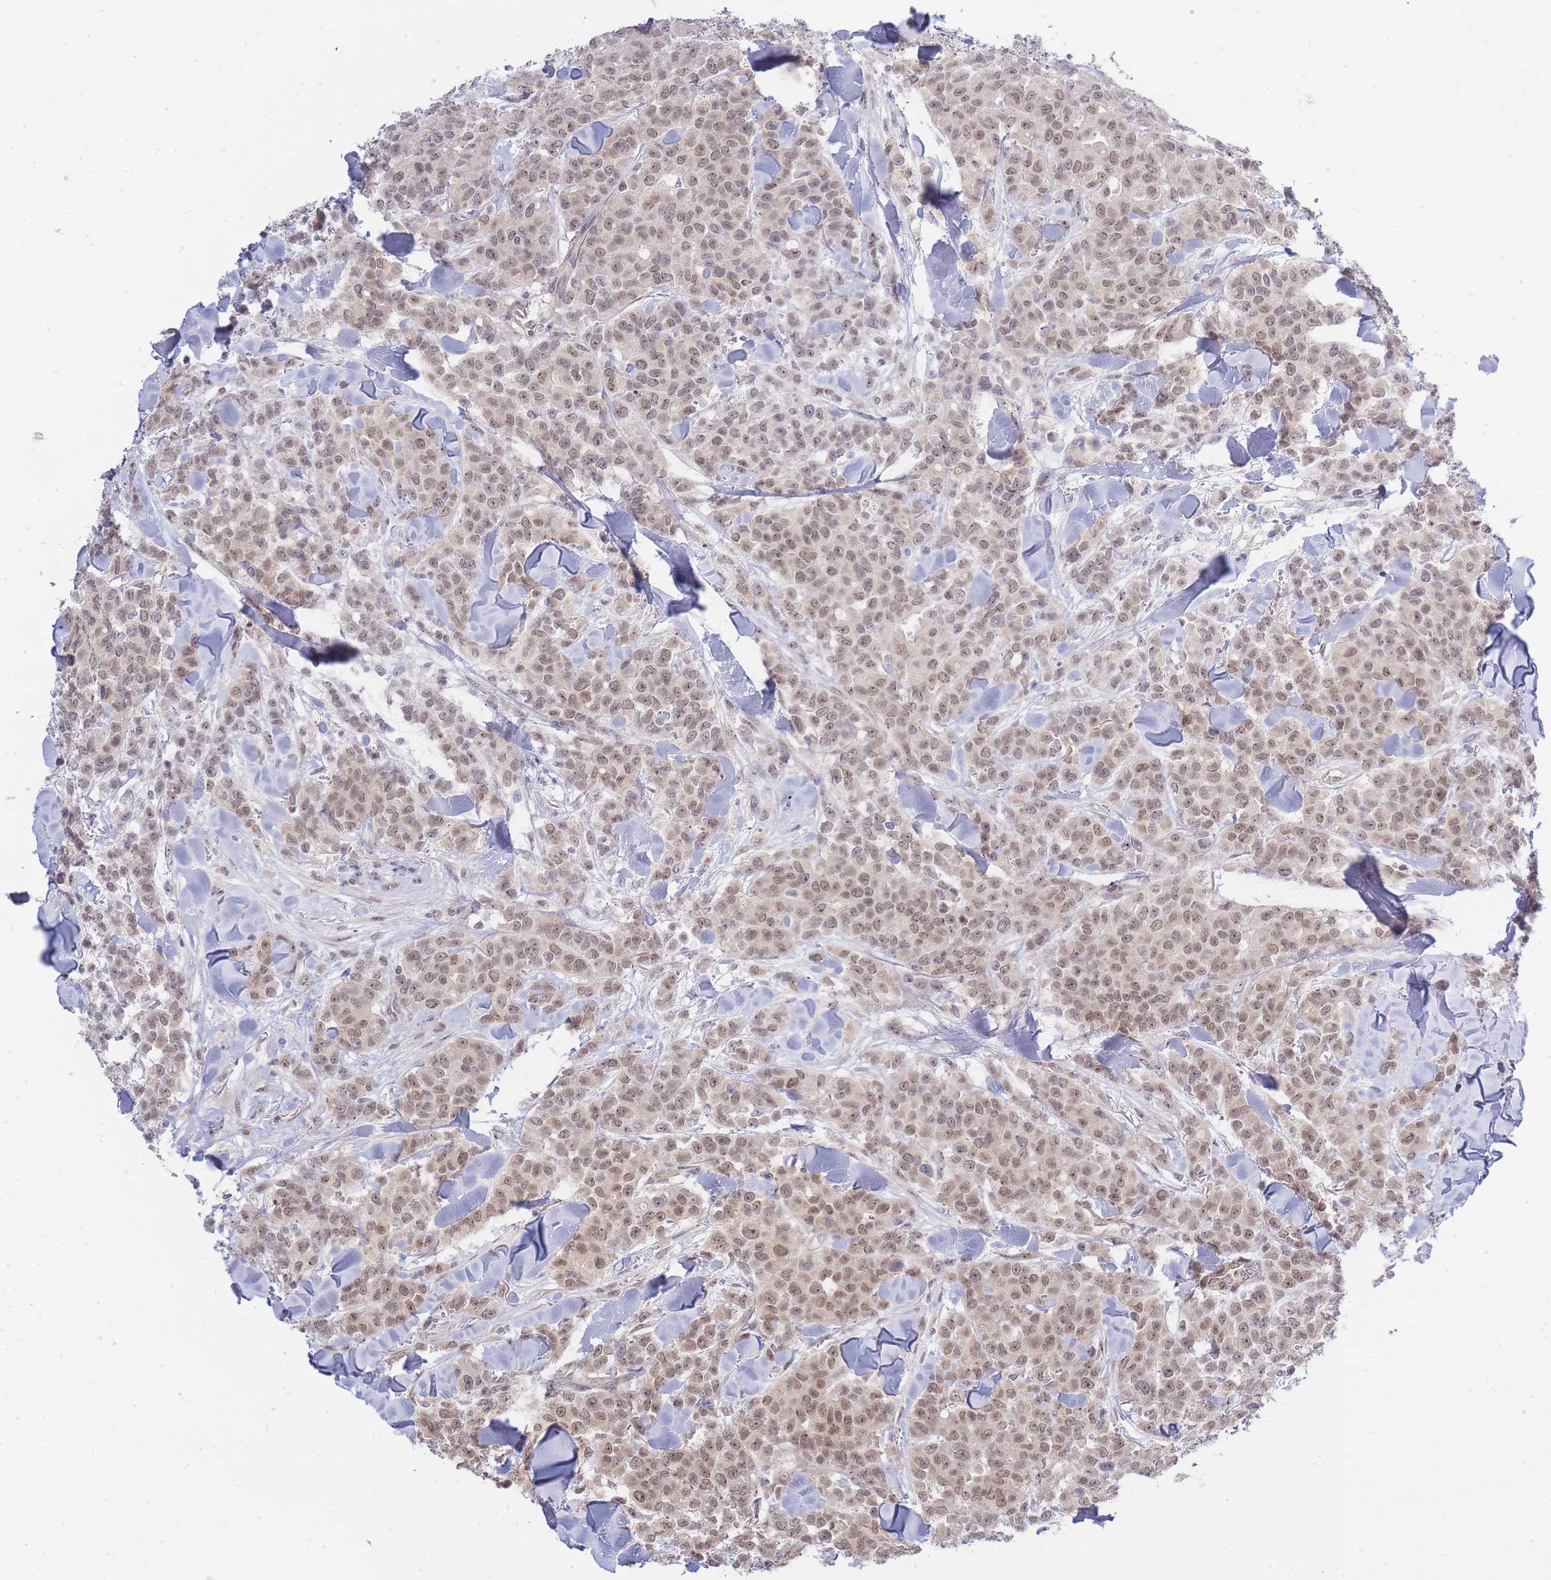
{"staining": {"intensity": "moderate", "quantity": ">75%", "location": "nuclear"}, "tissue": "breast cancer", "cell_type": "Tumor cells", "image_type": "cancer", "snomed": [{"axis": "morphology", "description": "Lobular carcinoma"}, {"axis": "topography", "description": "Breast"}], "caption": "Breast cancer stained with immunohistochemistry (IHC) exhibits moderate nuclear expression in about >75% of tumor cells.", "gene": "C19orf25", "patient": {"sex": "female", "age": 91}}